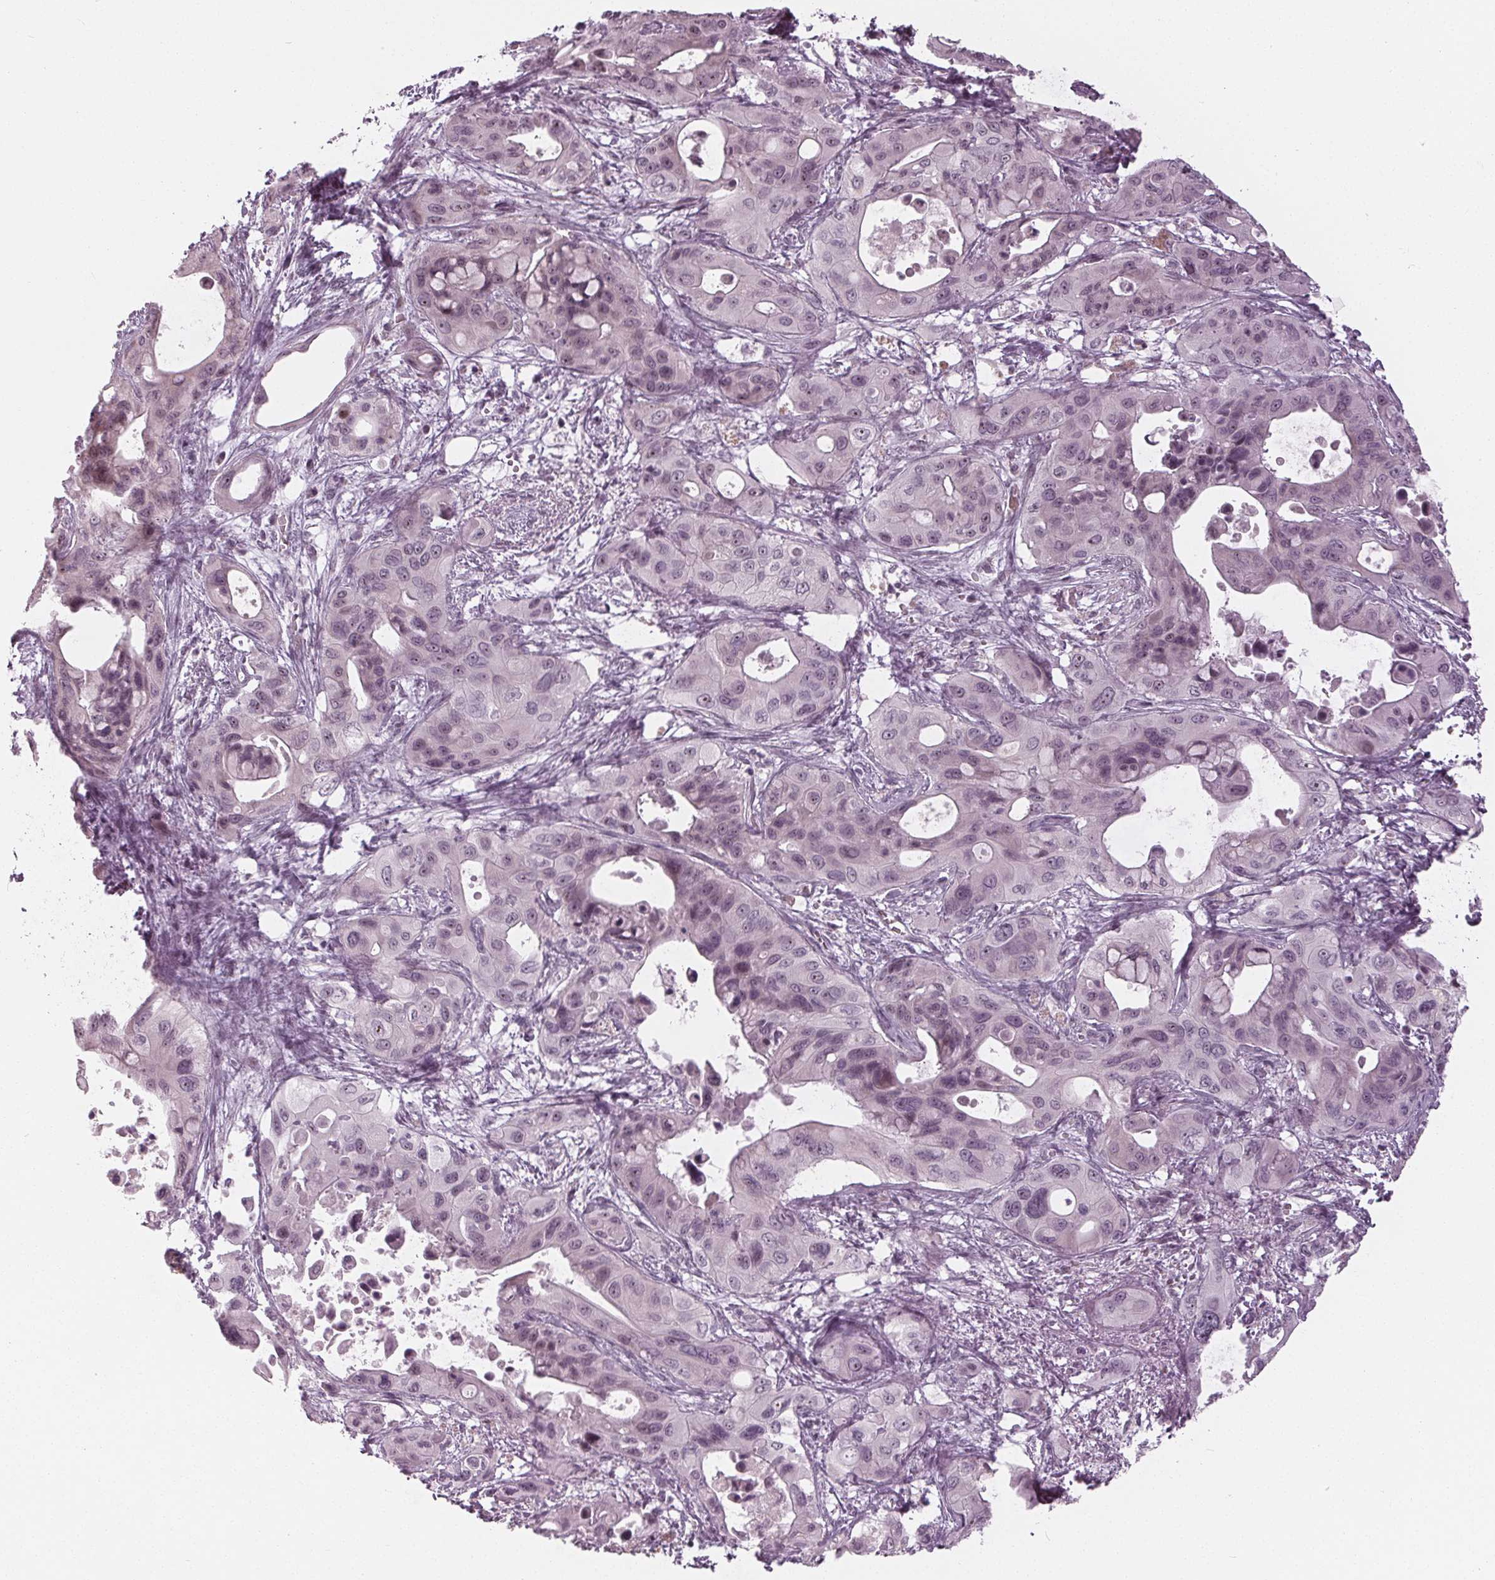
{"staining": {"intensity": "negative", "quantity": "none", "location": "none"}, "tissue": "pancreatic cancer", "cell_type": "Tumor cells", "image_type": "cancer", "snomed": [{"axis": "morphology", "description": "Adenocarcinoma, NOS"}, {"axis": "topography", "description": "Pancreas"}], "caption": "Tumor cells show no significant protein expression in pancreatic adenocarcinoma. The staining is performed using DAB (3,3'-diaminobenzidine) brown chromogen with nuclei counter-stained in using hematoxylin.", "gene": "ADPRHL1", "patient": {"sex": "male", "age": 71}}